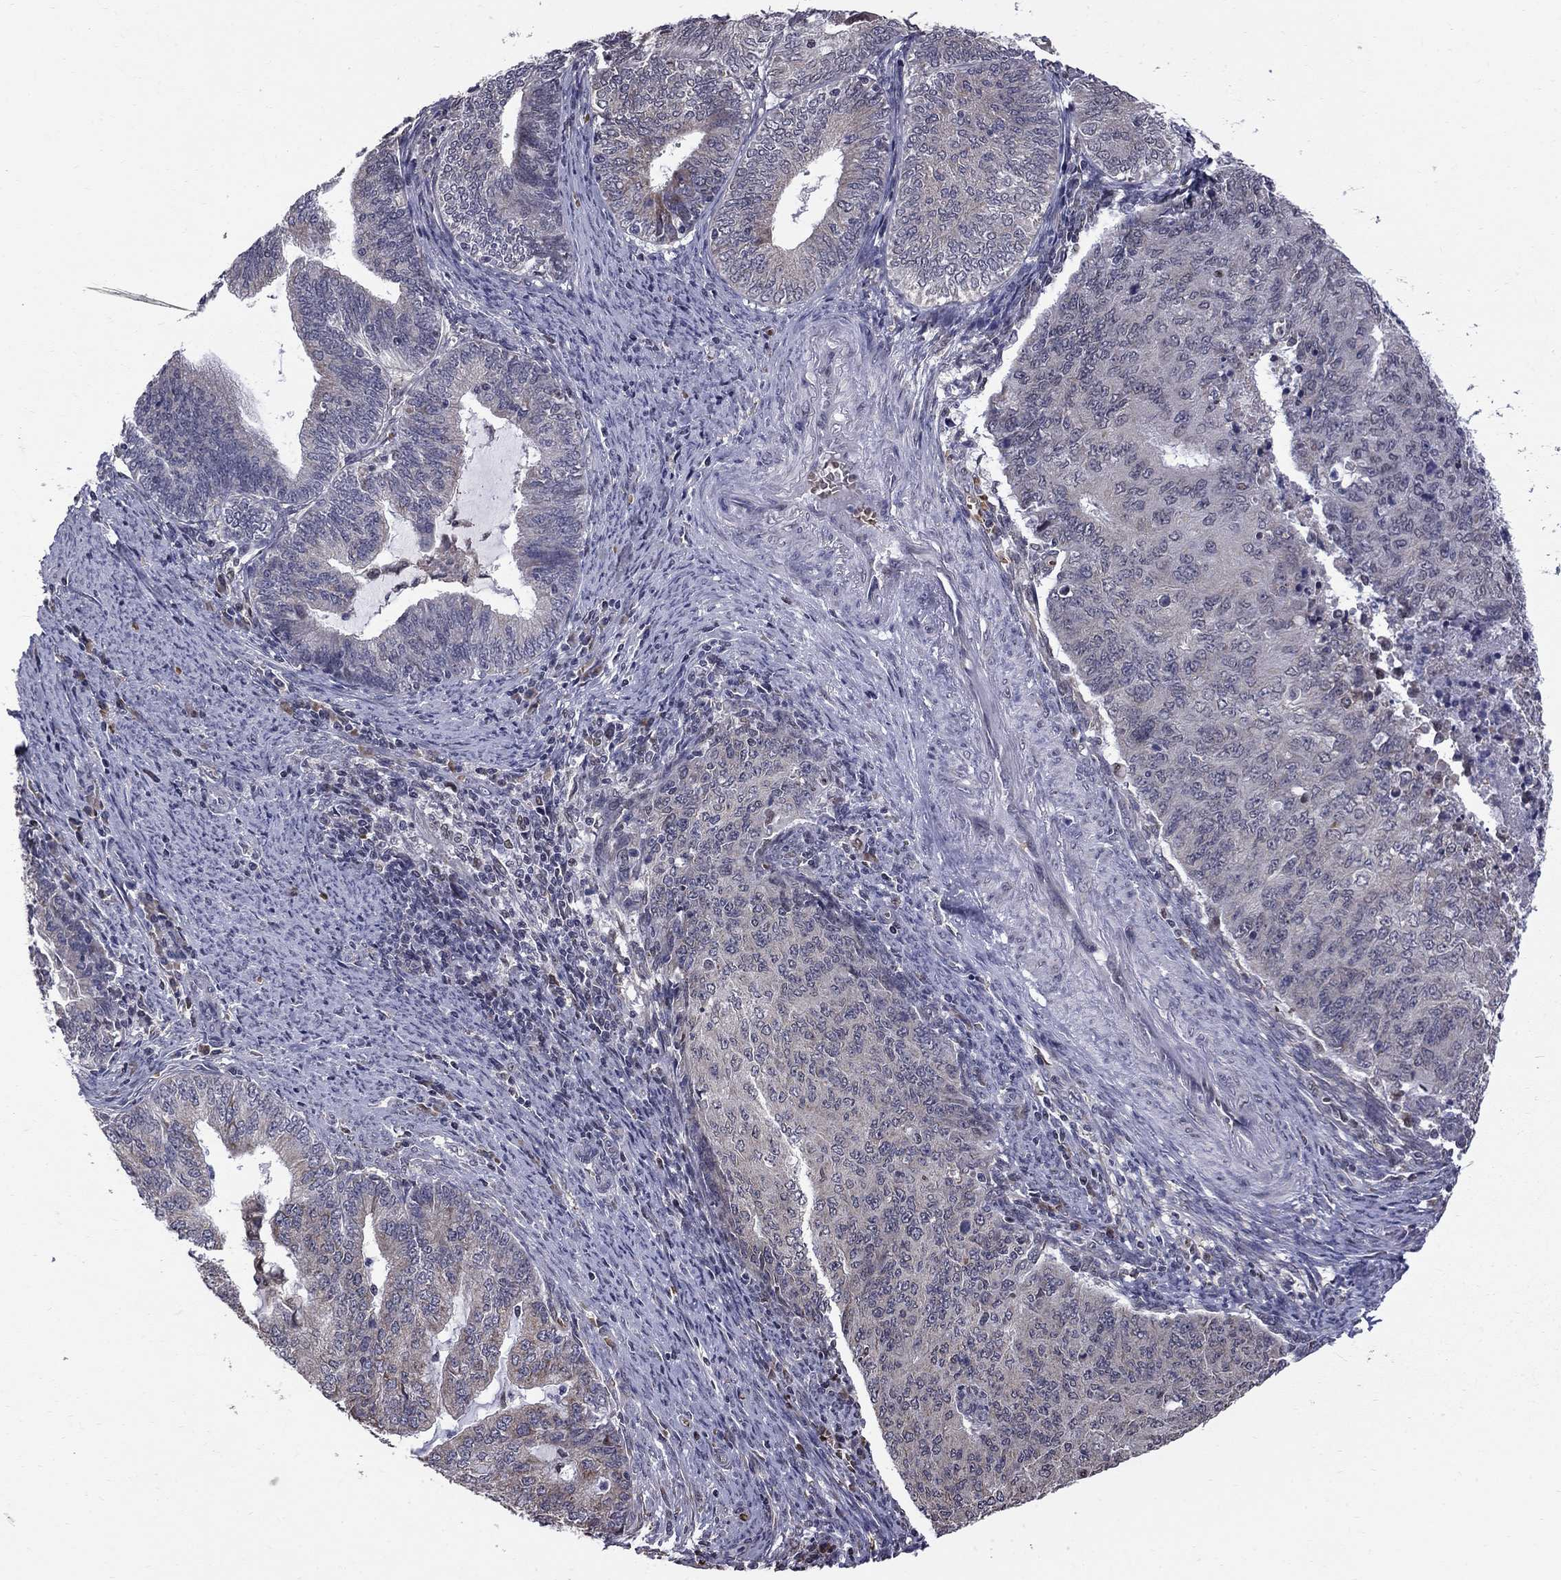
{"staining": {"intensity": "negative", "quantity": "none", "location": "none"}, "tissue": "endometrial cancer", "cell_type": "Tumor cells", "image_type": "cancer", "snomed": [{"axis": "morphology", "description": "Adenocarcinoma, NOS"}, {"axis": "topography", "description": "Endometrium"}], "caption": "DAB (3,3'-diaminobenzidine) immunohistochemical staining of endometrial adenocarcinoma demonstrates no significant expression in tumor cells.", "gene": "HSPB2", "patient": {"sex": "female", "age": 82}}